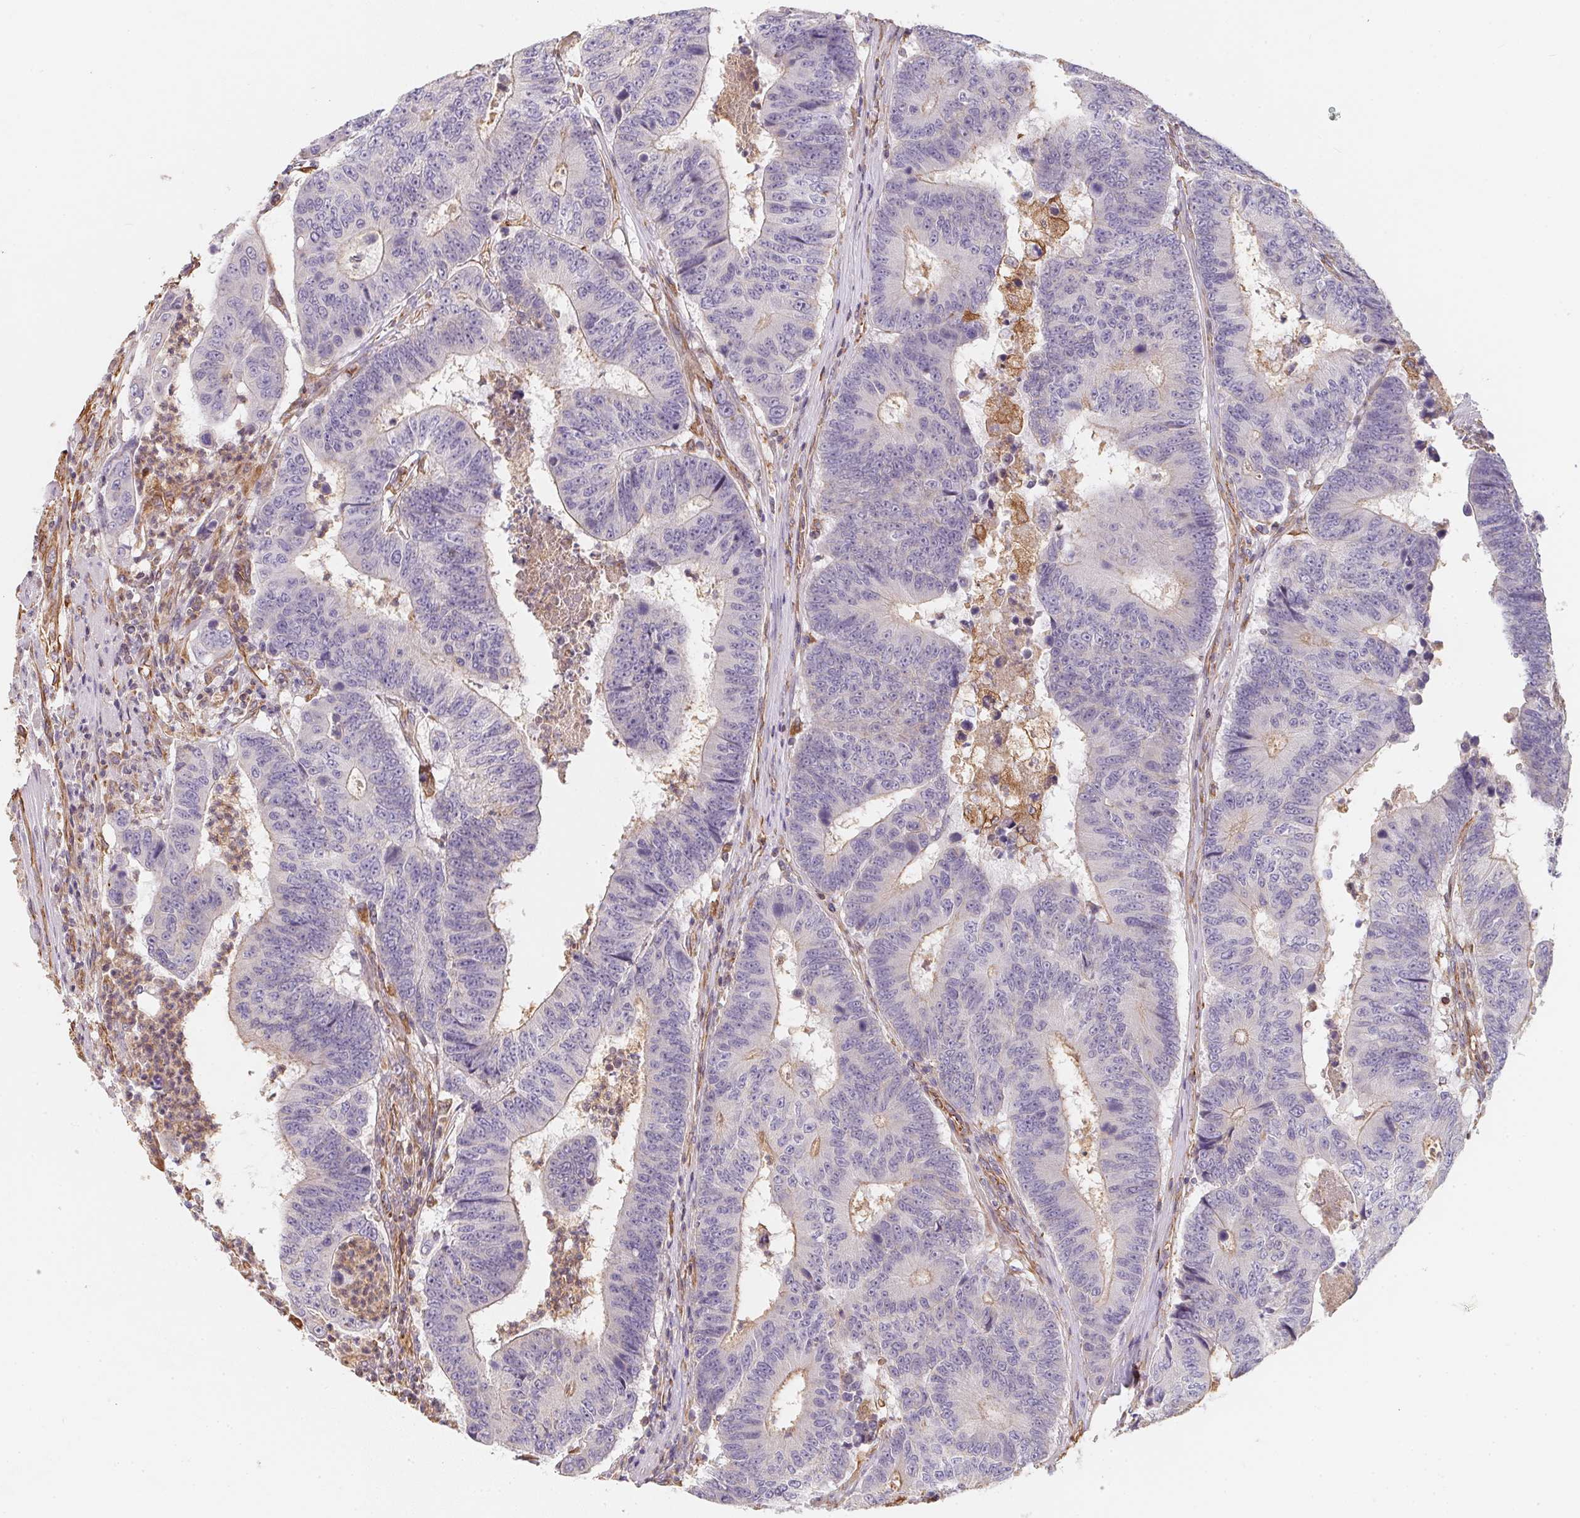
{"staining": {"intensity": "negative", "quantity": "none", "location": "none"}, "tissue": "colorectal cancer", "cell_type": "Tumor cells", "image_type": "cancer", "snomed": [{"axis": "morphology", "description": "Adenocarcinoma, NOS"}, {"axis": "topography", "description": "Colon"}], "caption": "Tumor cells are negative for brown protein staining in colorectal cancer (adenocarcinoma).", "gene": "TBKBP1", "patient": {"sex": "female", "age": 48}}